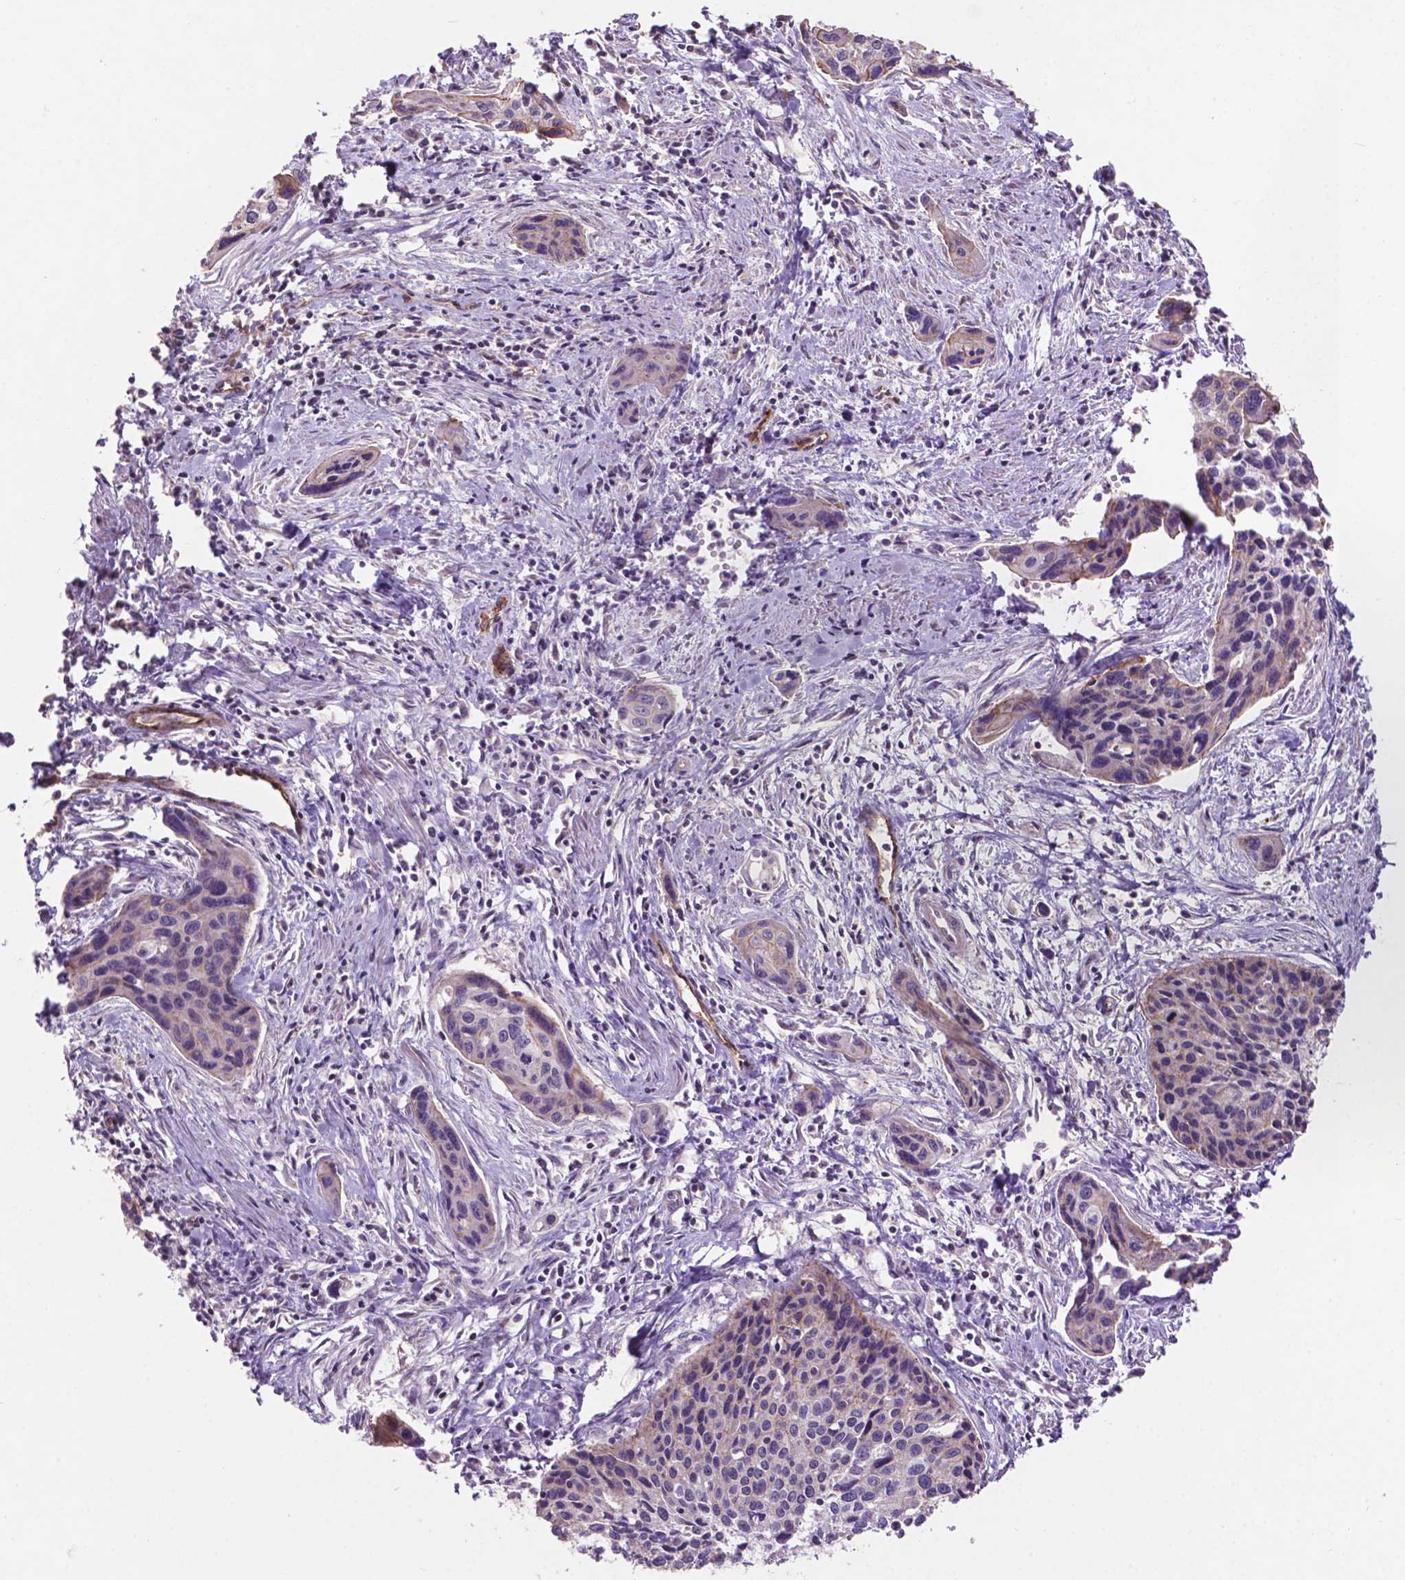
{"staining": {"intensity": "negative", "quantity": "none", "location": "none"}, "tissue": "cervical cancer", "cell_type": "Tumor cells", "image_type": "cancer", "snomed": [{"axis": "morphology", "description": "Squamous cell carcinoma, NOS"}, {"axis": "topography", "description": "Cervix"}], "caption": "Micrograph shows no protein staining in tumor cells of squamous cell carcinoma (cervical) tissue.", "gene": "ARL5C", "patient": {"sex": "female", "age": 31}}